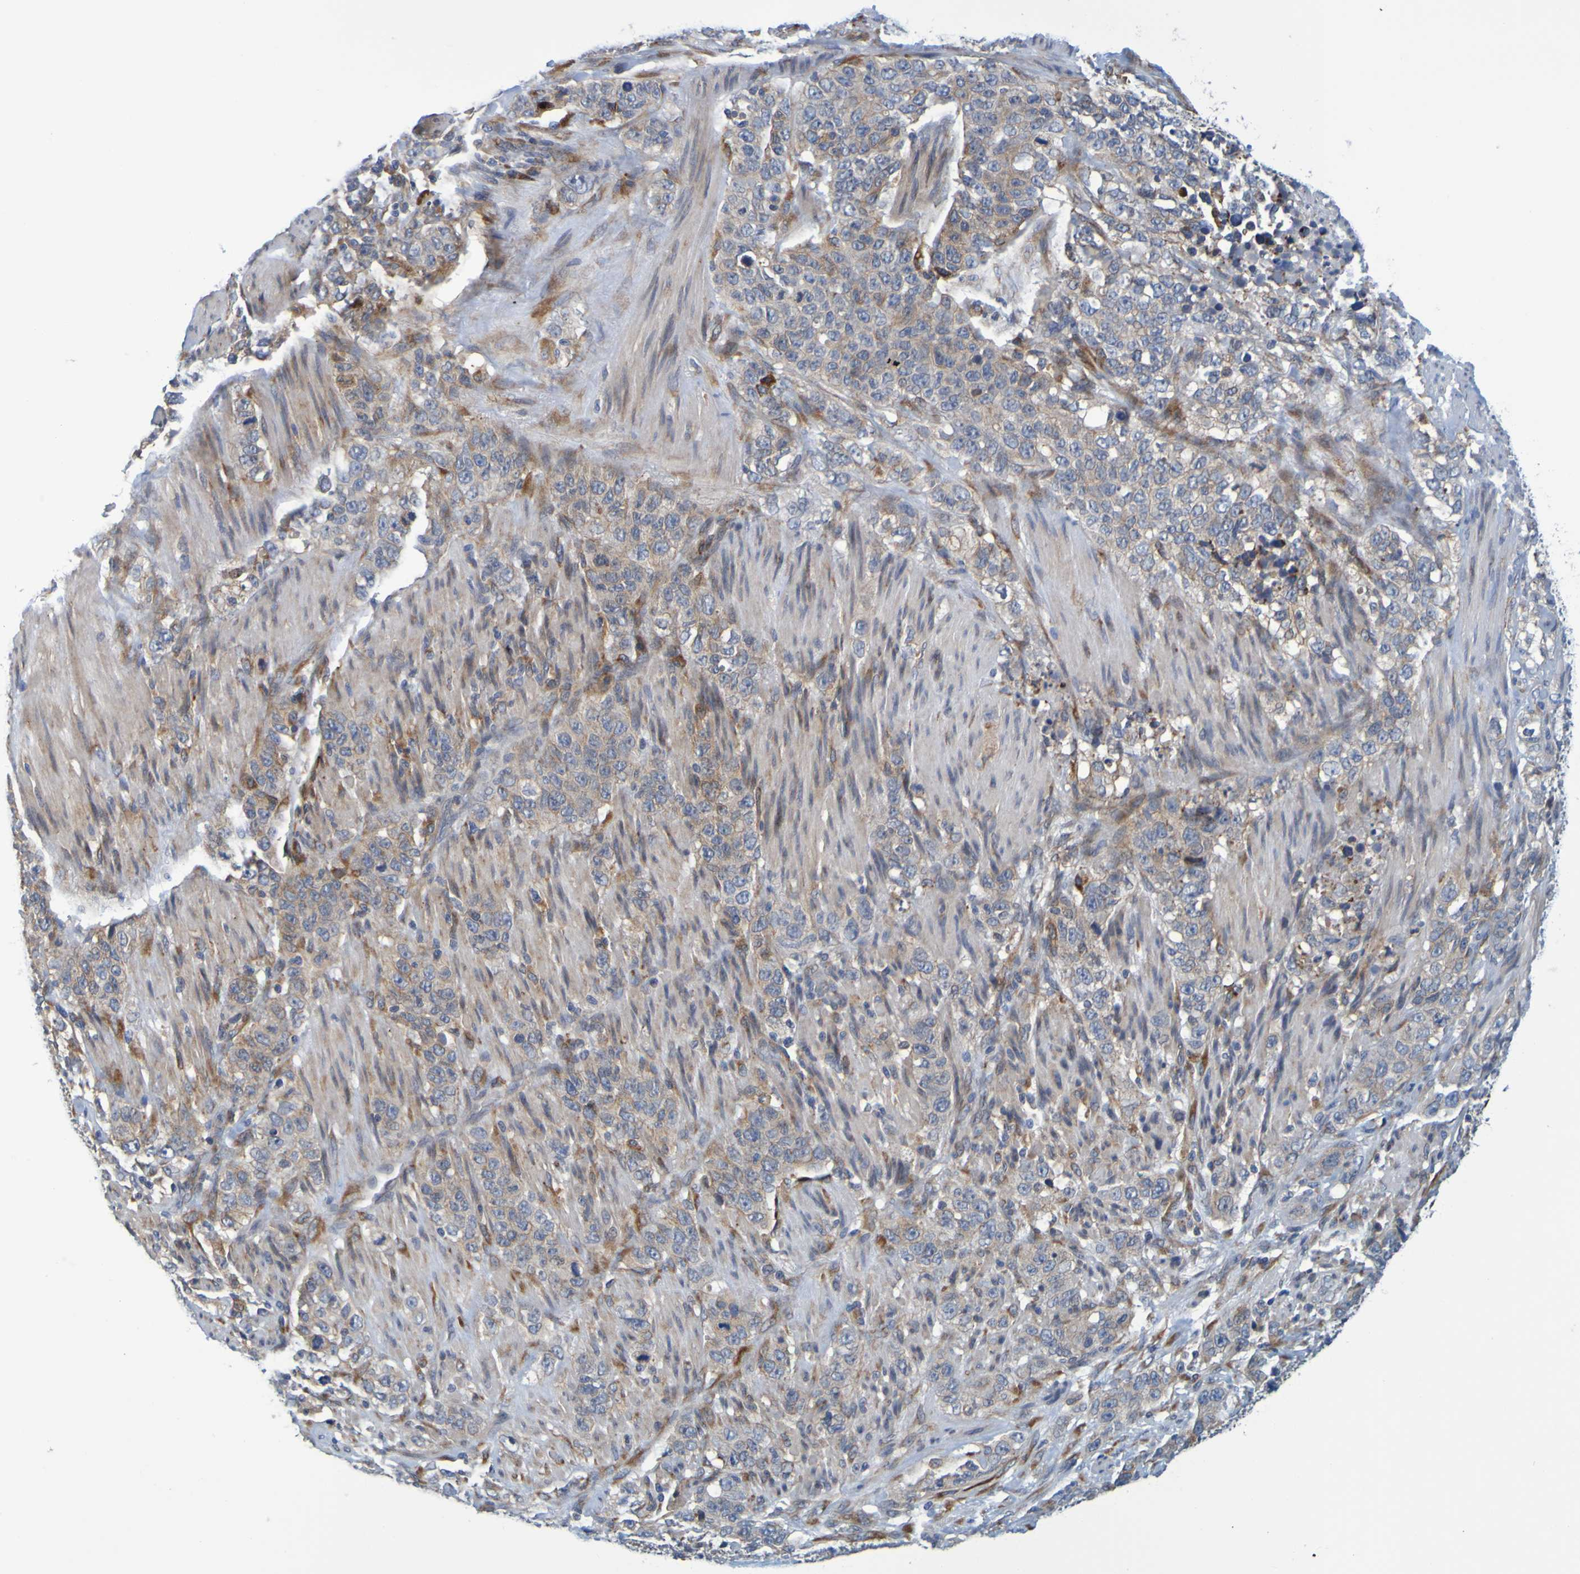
{"staining": {"intensity": "moderate", "quantity": ">75%", "location": "cytoplasmic/membranous"}, "tissue": "stomach cancer", "cell_type": "Tumor cells", "image_type": "cancer", "snomed": [{"axis": "morphology", "description": "Adenocarcinoma, NOS"}, {"axis": "topography", "description": "Stomach"}], "caption": "IHC of adenocarcinoma (stomach) displays medium levels of moderate cytoplasmic/membranous positivity in approximately >75% of tumor cells.", "gene": "SIL1", "patient": {"sex": "male", "age": 48}}